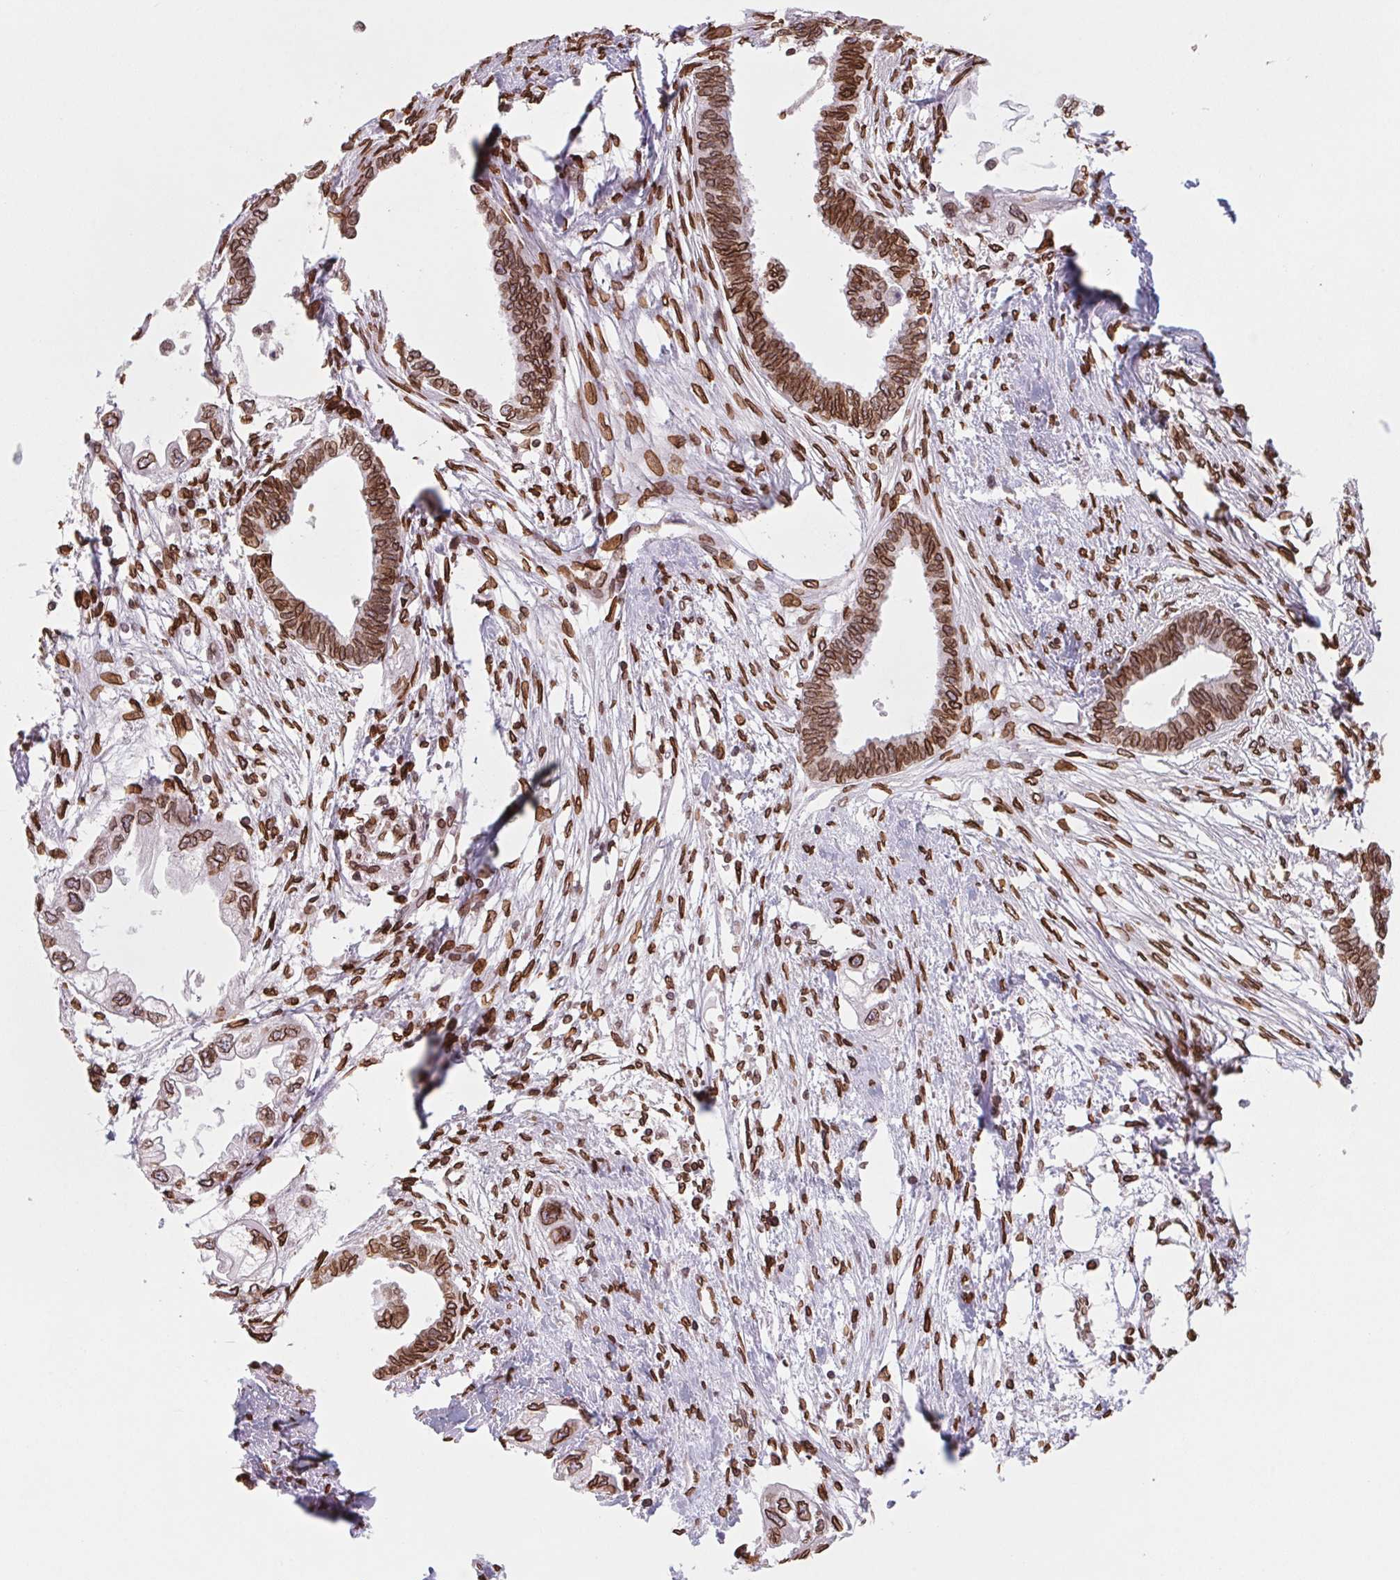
{"staining": {"intensity": "strong", "quantity": ">75%", "location": "cytoplasmic/membranous,nuclear"}, "tissue": "endometrial cancer", "cell_type": "Tumor cells", "image_type": "cancer", "snomed": [{"axis": "morphology", "description": "Adenocarcinoma, NOS"}, {"axis": "morphology", "description": "Adenocarcinoma, metastatic, NOS"}, {"axis": "topography", "description": "Adipose tissue"}, {"axis": "topography", "description": "Endometrium"}], "caption": "Brown immunohistochemical staining in endometrial metastatic adenocarcinoma shows strong cytoplasmic/membranous and nuclear positivity in approximately >75% of tumor cells.", "gene": "LMNB2", "patient": {"sex": "female", "age": 67}}